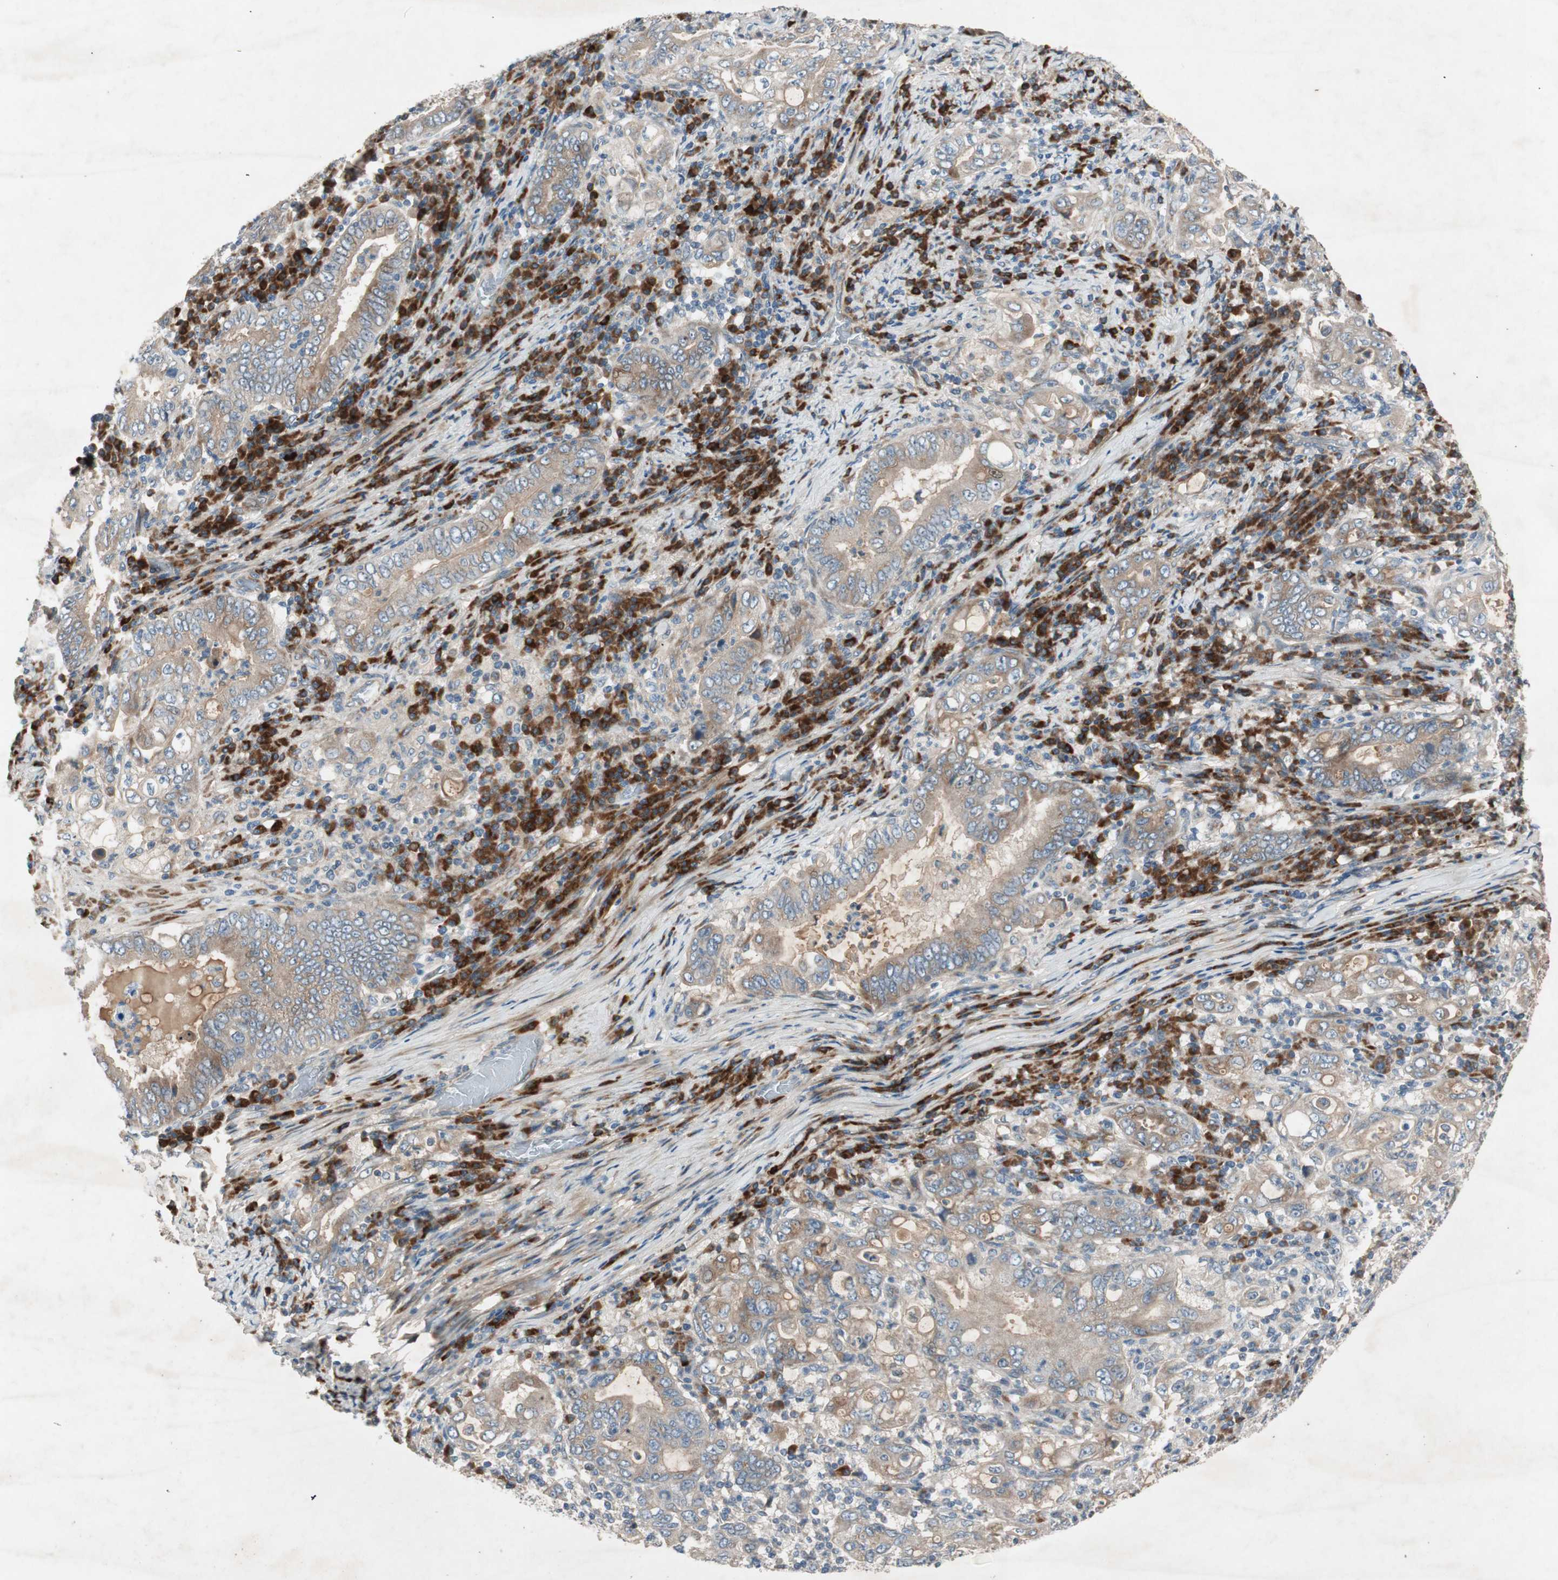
{"staining": {"intensity": "weak", "quantity": ">75%", "location": "cytoplasmic/membranous"}, "tissue": "stomach cancer", "cell_type": "Tumor cells", "image_type": "cancer", "snomed": [{"axis": "morphology", "description": "Normal tissue, NOS"}, {"axis": "morphology", "description": "Adenocarcinoma, NOS"}, {"axis": "topography", "description": "Esophagus"}, {"axis": "topography", "description": "Stomach, upper"}, {"axis": "topography", "description": "Peripheral nerve tissue"}], "caption": "There is low levels of weak cytoplasmic/membranous staining in tumor cells of adenocarcinoma (stomach), as demonstrated by immunohistochemical staining (brown color).", "gene": "APOO", "patient": {"sex": "male", "age": 62}}